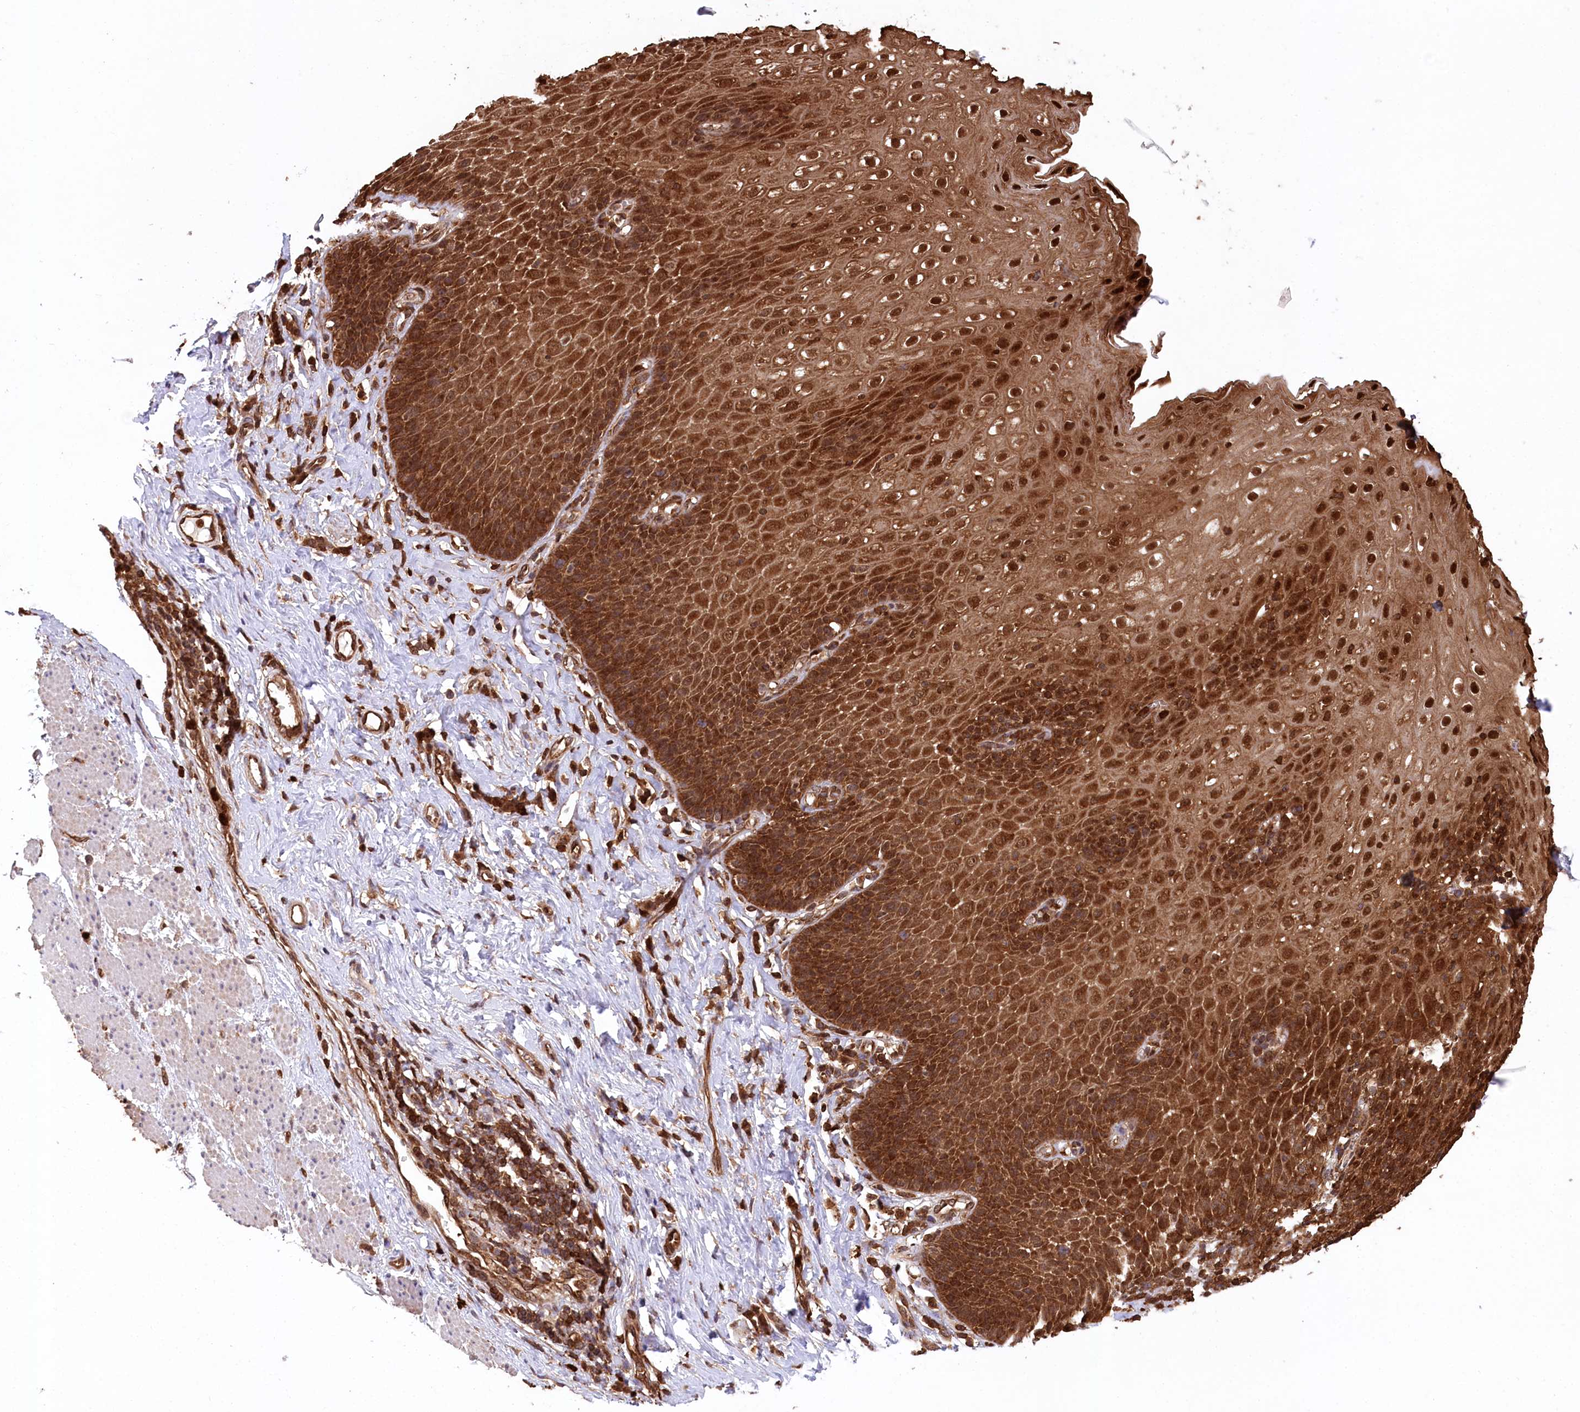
{"staining": {"intensity": "strong", "quantity": ">75%", "location": "cytoplasmic/membranous,nuclear"}, "tissue": "esophagus", "cell_type": "Squamous epithelial cells", "image_type": "normal", "snomed": [{"axis": "morphology", "description": "Normal tissue, NOS"}, {"axis": "topography", "description": "Esophagus"}], "caption": "Esophagus was stained to show a protein in brown. There is high levels of strong cytoplasmic/membranous,nuclear staining in about >75% of squamous epithelial cells. (Brightfield microscopy of DAB IHC at high magnification).", "gene": "LSG1", "patient": {"sex": "female", "age": 61}}